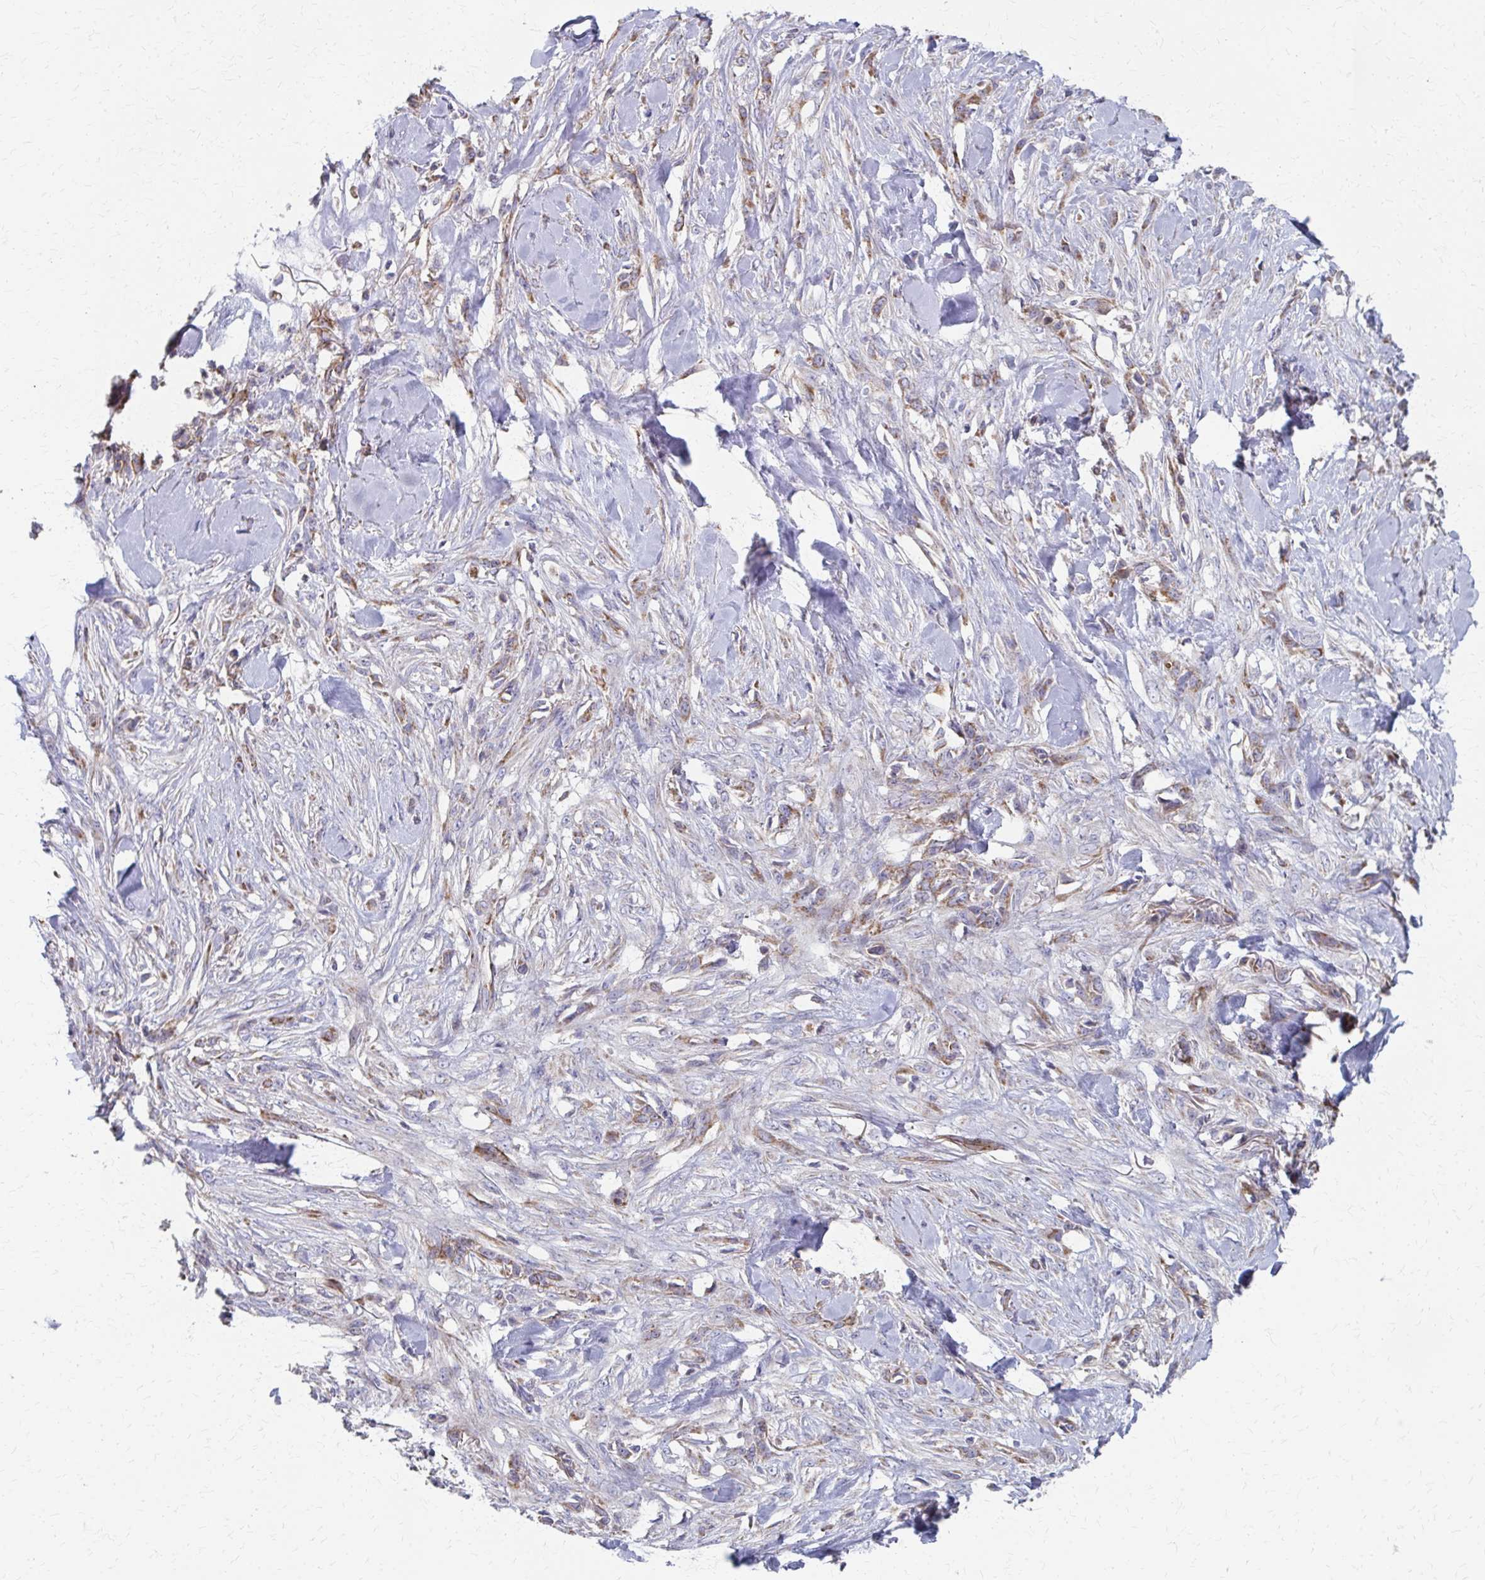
{"staining": {"intensity": "moderate", "quantity": "25%-75%", "location": "cytoplasmic/membranous"}, "tissue": "skin cancer", "cell_type": "Tumor cells", "image_type": "cancer", "snomed": [{"axis": "morphology", "description": "Squamous cell carcinoma, NOS"}, {"axis": "topography", "description": "Skin"}], "caption": "Protein analysis of skin cancer (squamous cell carcinoma) tissue reveals moderate cytoplasmic/membranous expression in about 25%-75% of tumor cells.", "gene": "FAHD1", "patient": {"sex": "female", "age": 59}}